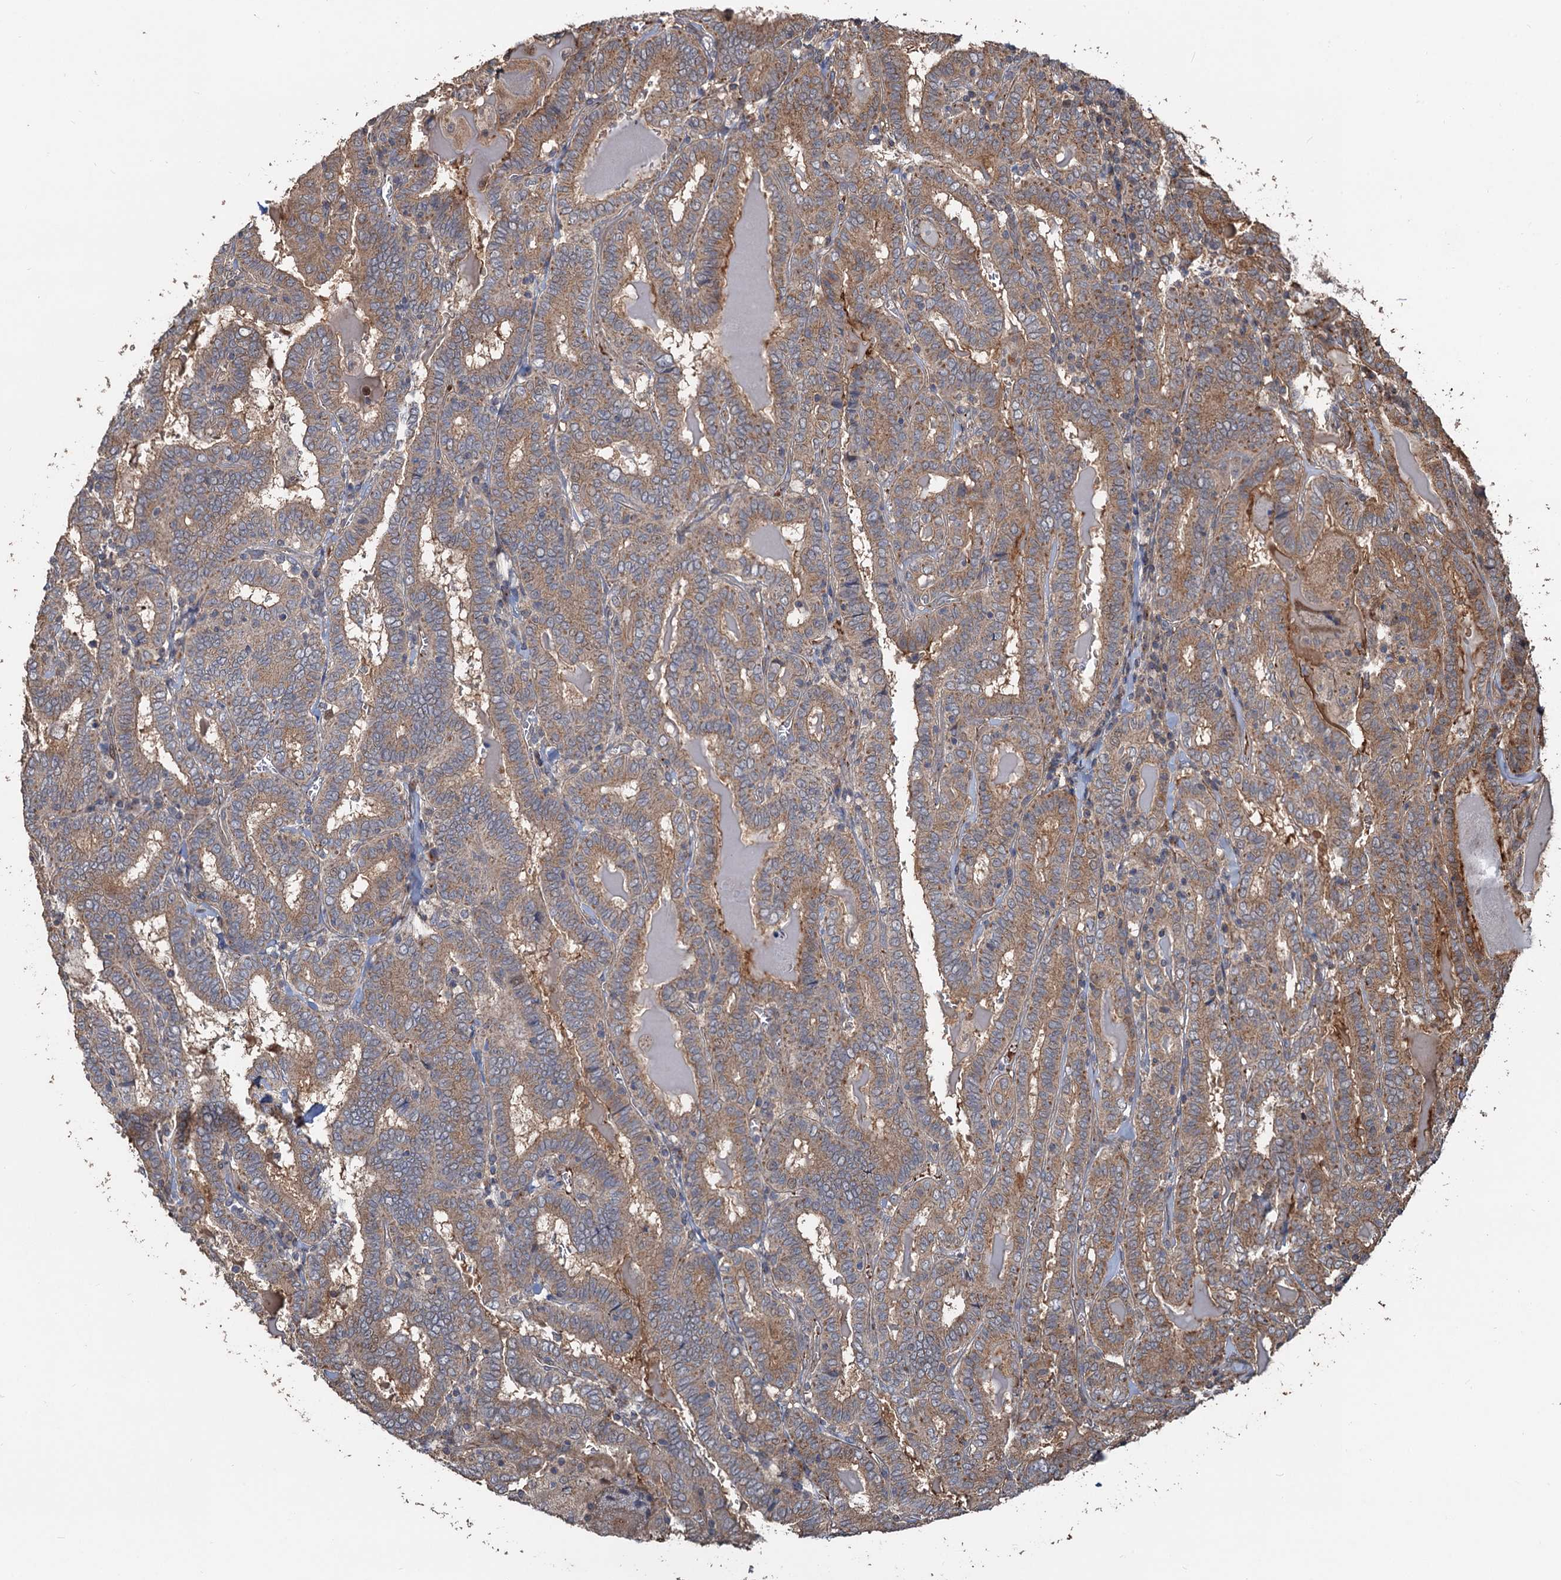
{"staining": {"intensity": "moderate", "quantity": ">75%", "location": "cytoplasmic/membranous"}, "tissue": "thyroid cancer", "cell_type": "Tumor cells", "image_type": "cancer", "snomed": [{"axis": "morphology", "description": "Papillary adenocarcinoma, NOS"}, {"axis": "topography", "description": "Thyroid gland"}], "caption": "This histopathology image displays immunohistochemistry (IHC) staining of human thyroid cancer (papillary adenocarcinoma), with medium moderate cytoplasmic/membranous expression in approximately >75% of tumor cells.", "gene": "DEXI", "patient": {"sex": "female", "age": 72}}